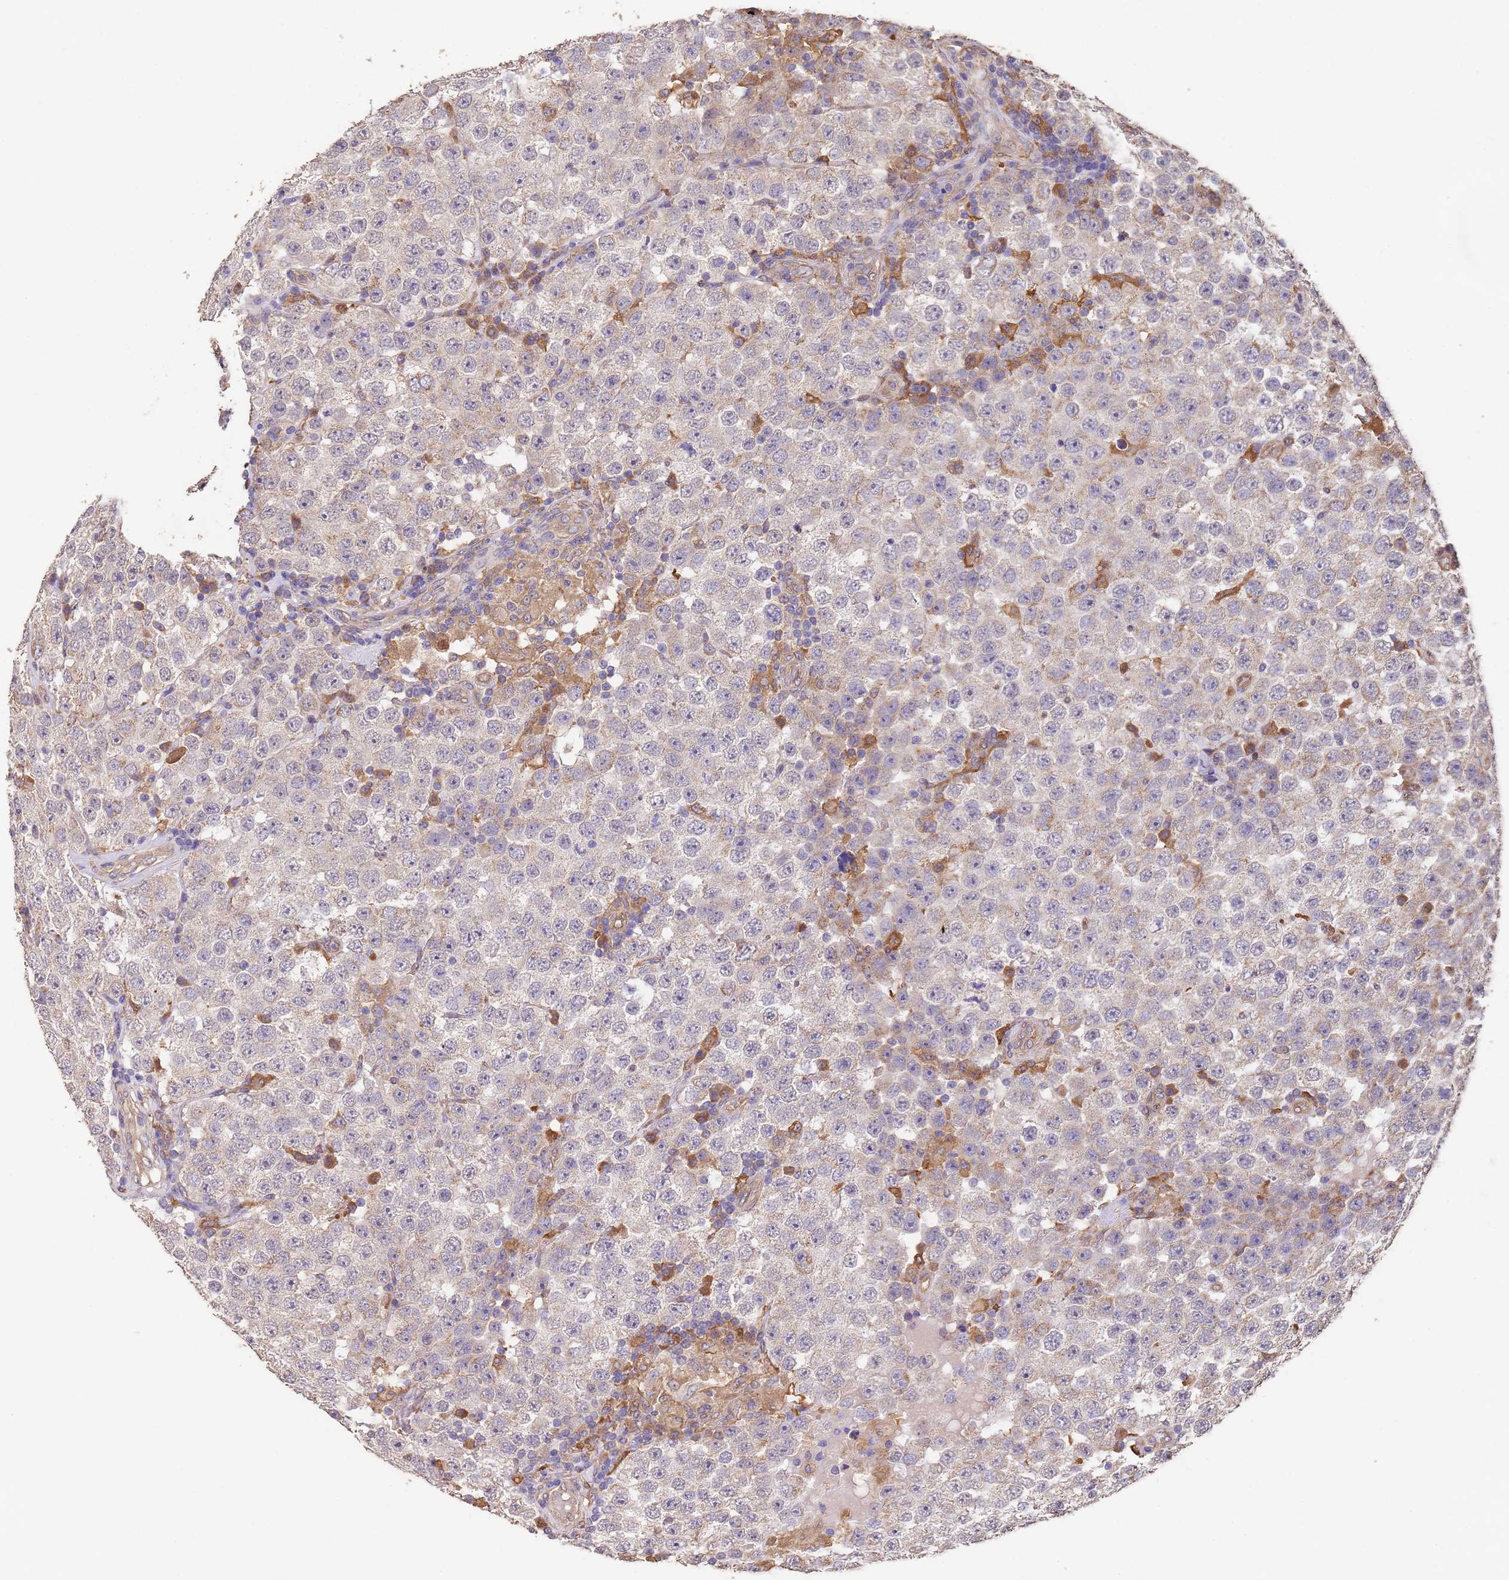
{"staining": {"intensity": "negative", "quantity": "none", "location": "none"}, "tissue": "testis cancer", "cell_type": "Tumor cells", "image_type": "cancer", "snomed": [{"axis": "morphology", "description": "Seminoma, NOS"}, {"axis": "topography", "description": "Testis"}], "caption": "This is an IHC histopathology image of testis cancer. There is no expression in tumor cells.", "gene": "NPHP1", "patient": {"sex": "male", "age": 28}}